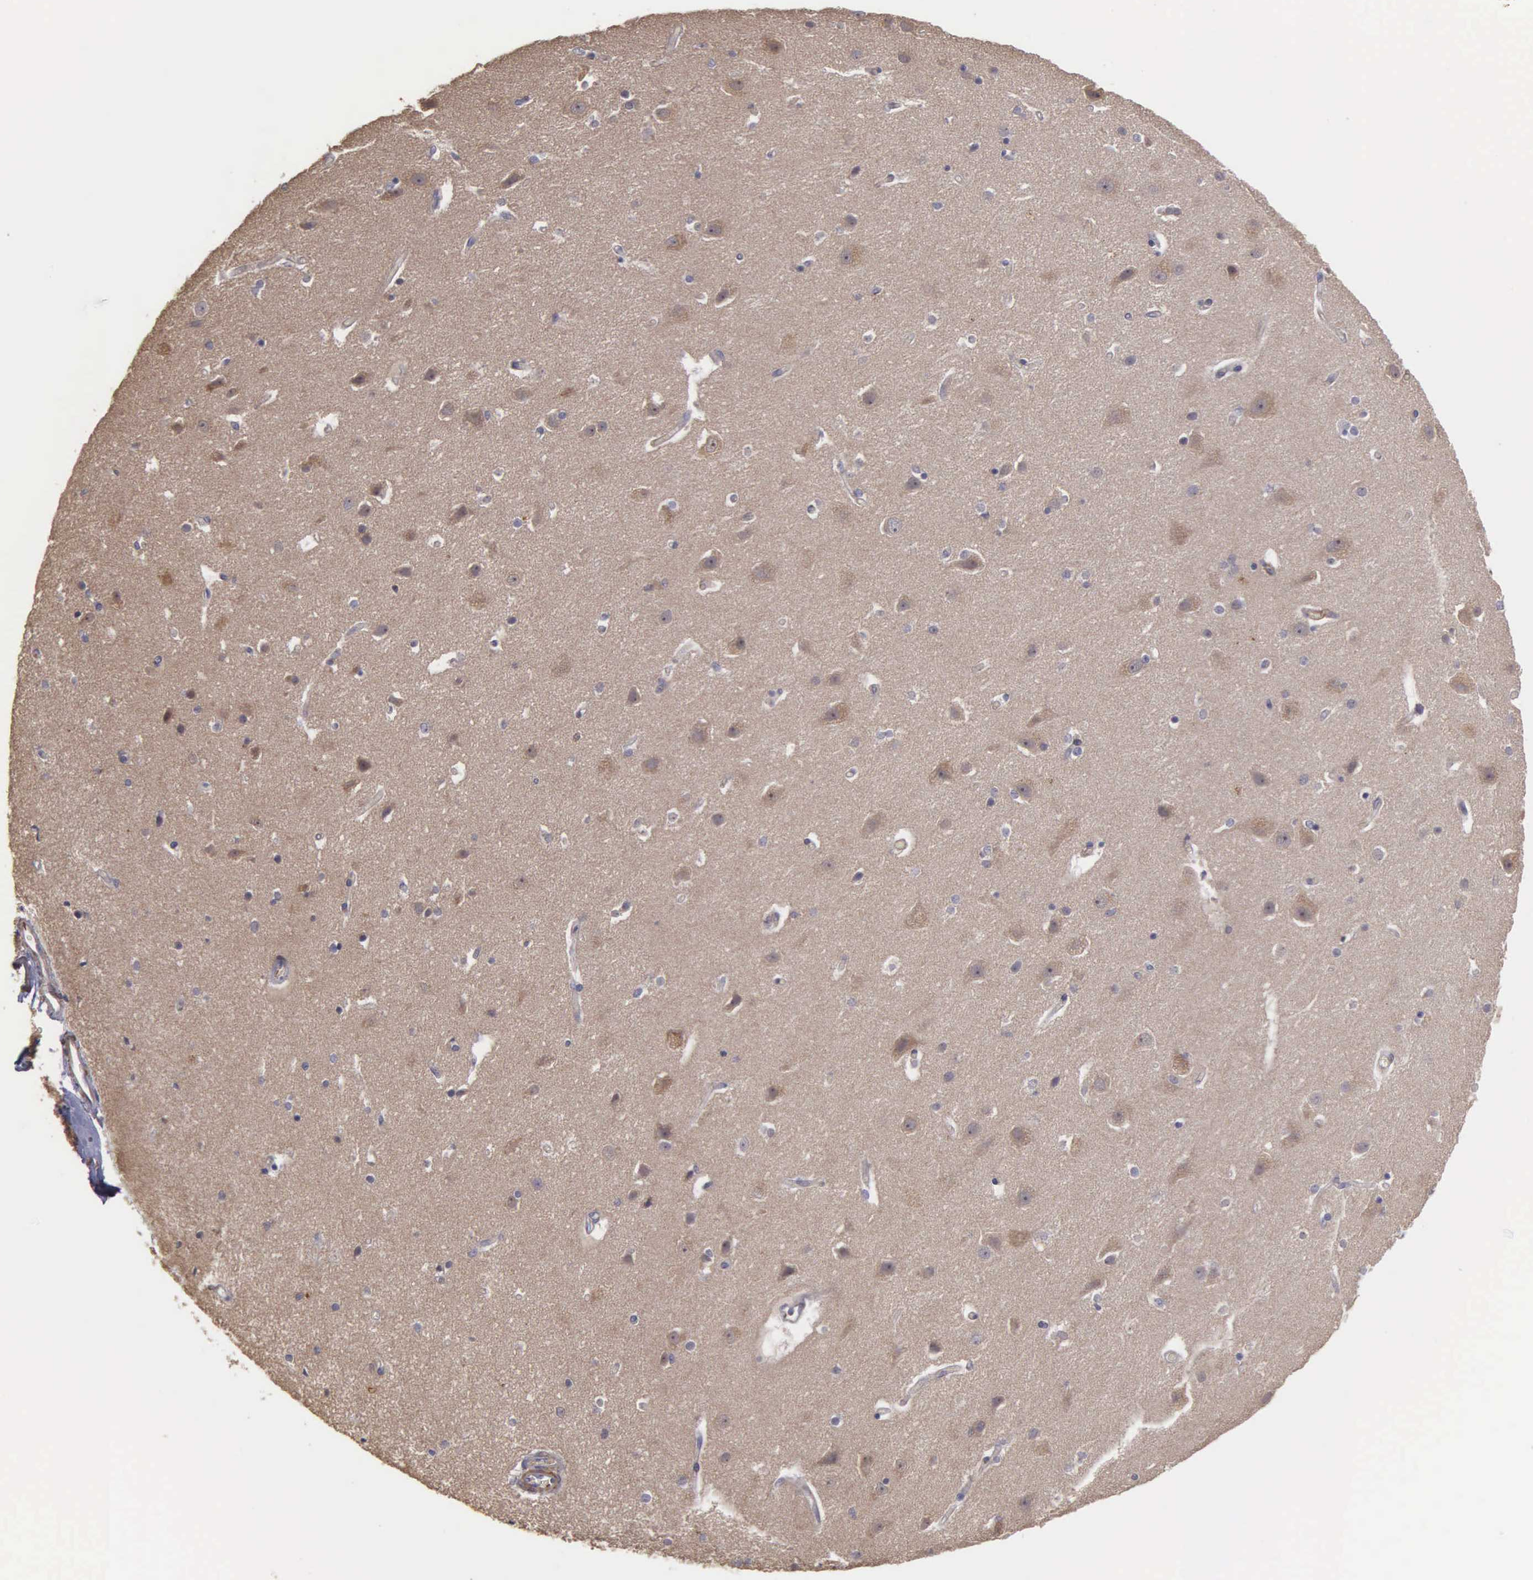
{"staining": {"intensity": "negative", "quantity": "none", "location": "none"}, "tissue": "caudate", "cell_type": "Glial cells", "image_type": "normal", "snomed": [{"axis": "morphology", "description": "Normal tissue, NOS"}, {"axis": "topography", "description": "Lateral ventricle wall"}], "caption": "Human caudate stained for a protein using IHC exhibits no staining in glial cells.", "gene": "RTL10", "patient": {"sex": "female", "age": 54}}